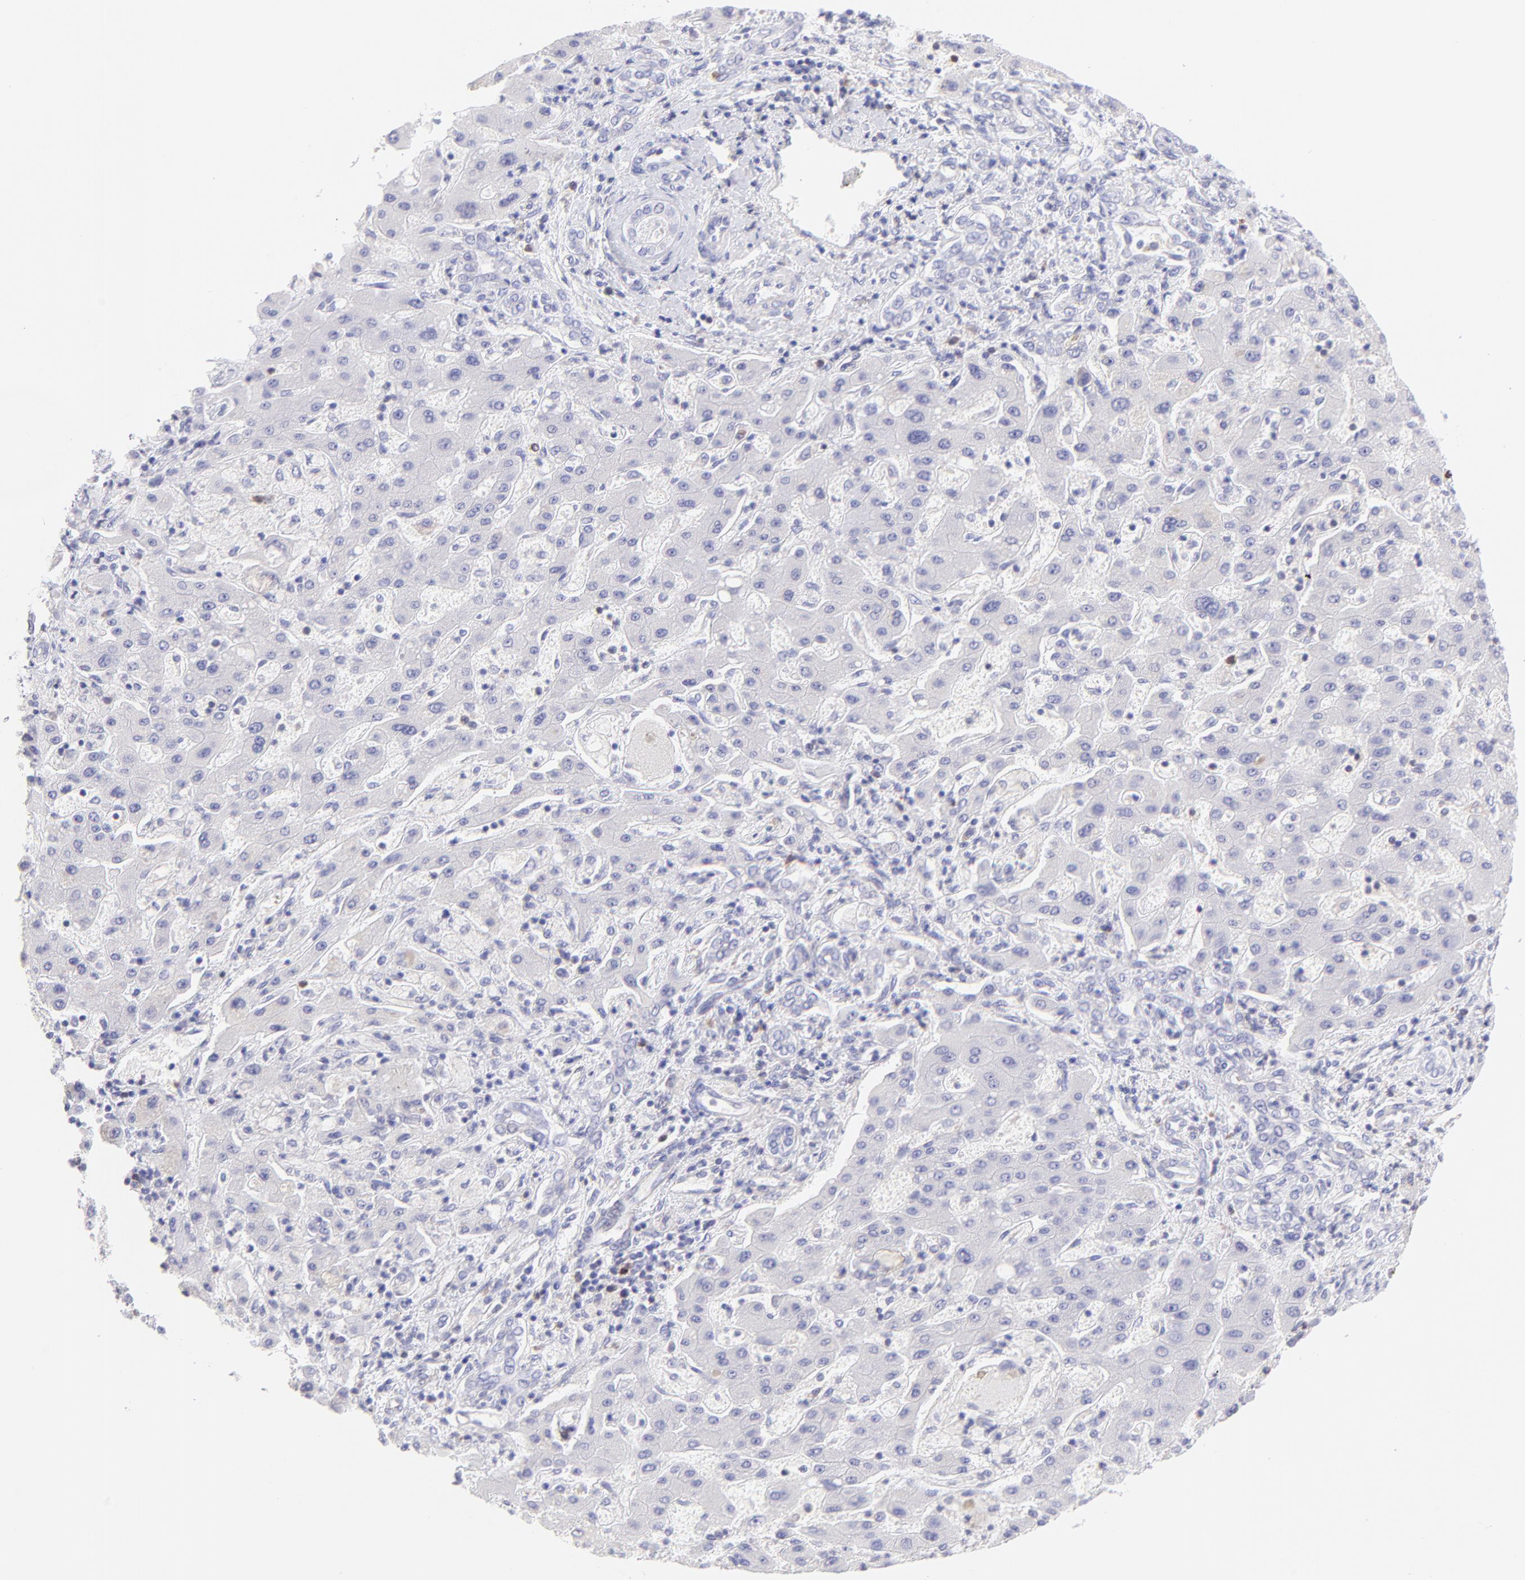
{"staining": {"intensity": "negative", "quantity": "none", "location": "none"}, "tissue": "liver cancer", "cell_type": "Tumor cells", "image_type": "cancer", "snomed": [{"axis": "morphology", "description": "Cholangiocarcinoma"}, {"axis": "topography", "description": "Liver"}], "caption": "Immunohistochemistry micrograph of human liver cancer (cholangiocarcinoma) stained for a protein (brown), which displays no expression in tumor cells.", "gene": "IRAG2", "patient": {"sex": "male", "age": 50}}